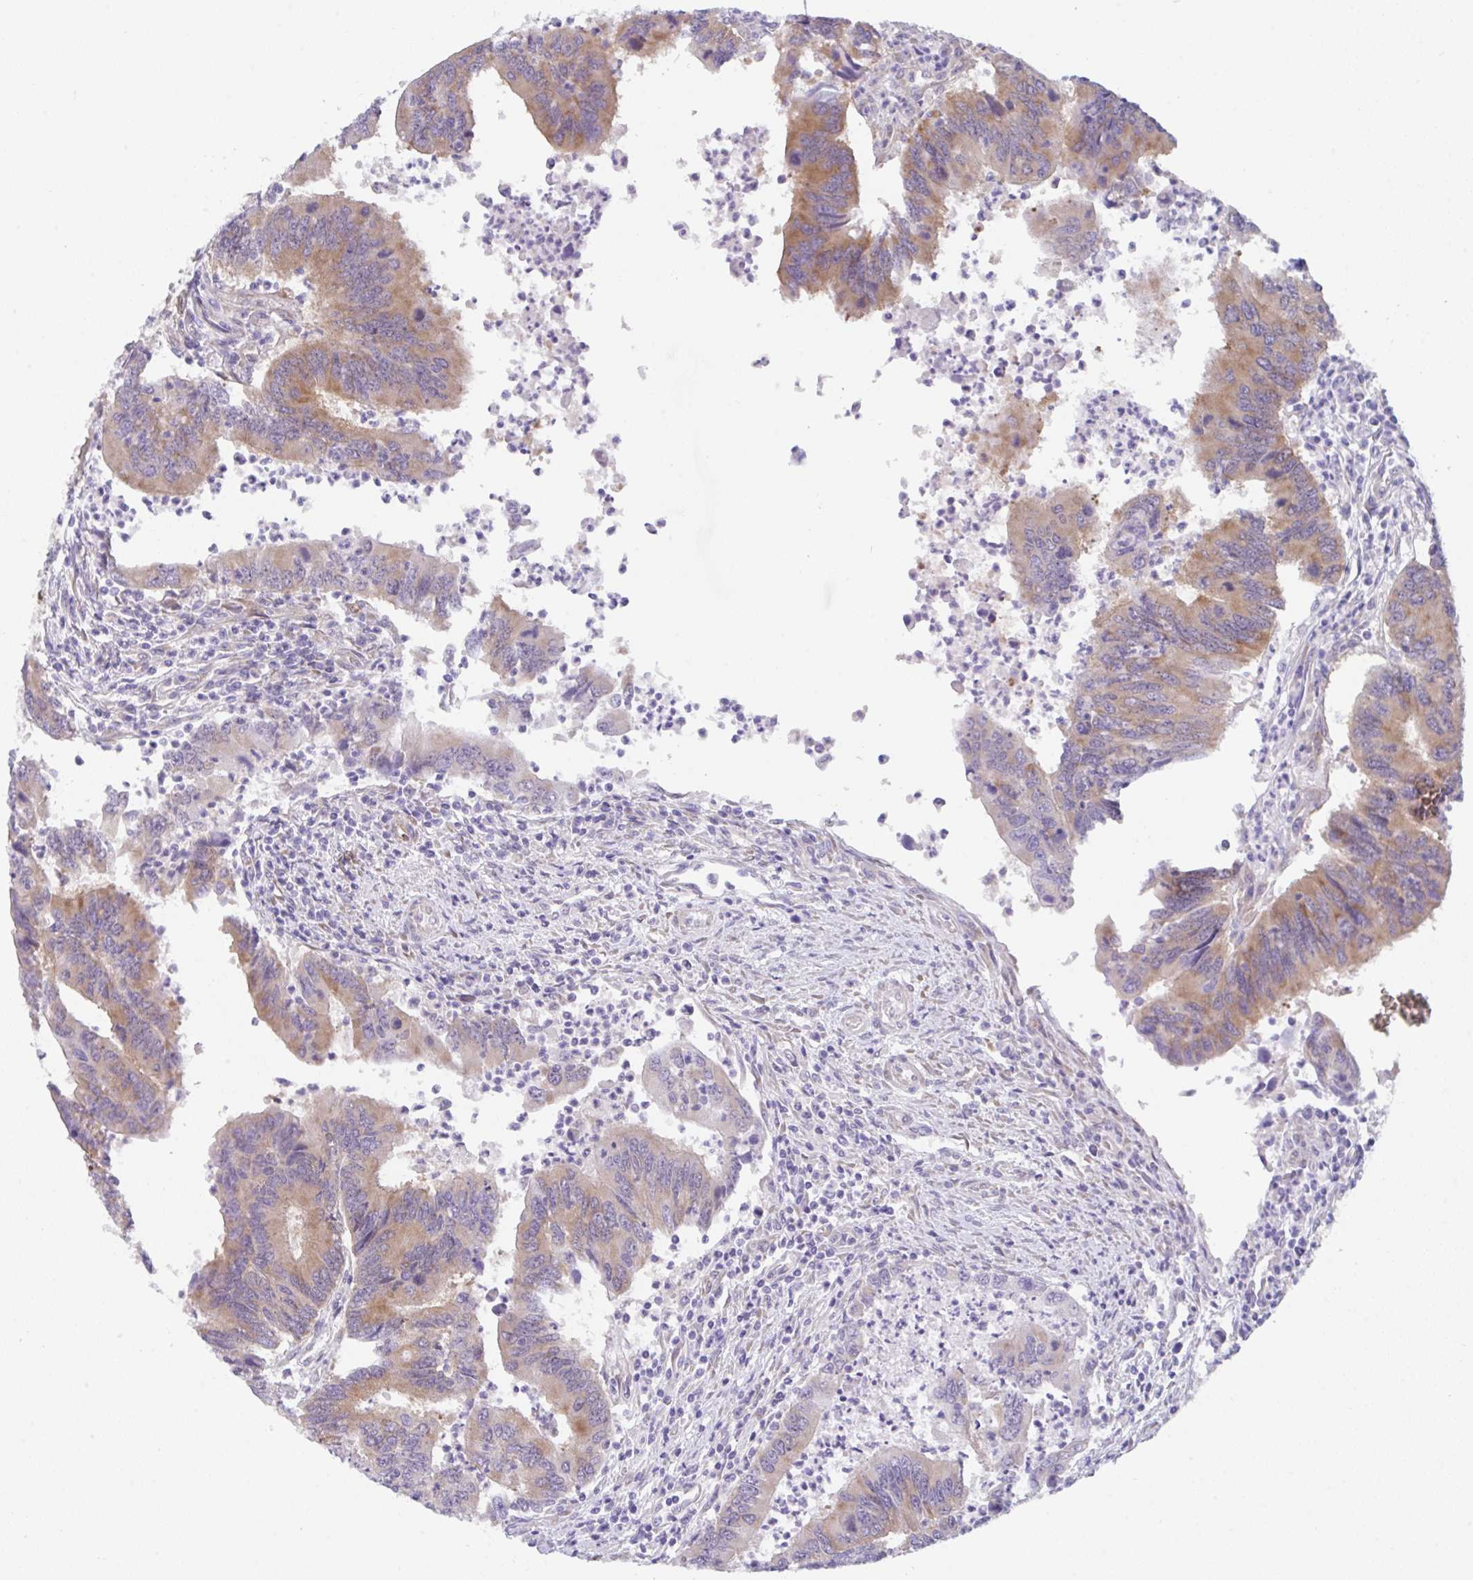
{"staining": {"intensity": "moderate", "quantity": "25%-75%", "location": "cytoplasmic/membranous"}, "tissue": "colorectal cancer", "cell_type": "Tumor cells", "image_type": "cancer", "snomed": [{"axis": "morphology", "description": "Adenocarcinoma, NOS"}, {"axis": "topography", "description": "Colon"}], "caption": "Colorectal cancer (adenocarcinoma) was stained to show a protein in brown. There is medium levels of moderate cytoplasmic/membranous positivity in about 25%-75% of tumor cells.", "gene": "TRAF4", "patient": {"sex": "female", "age": 67}}